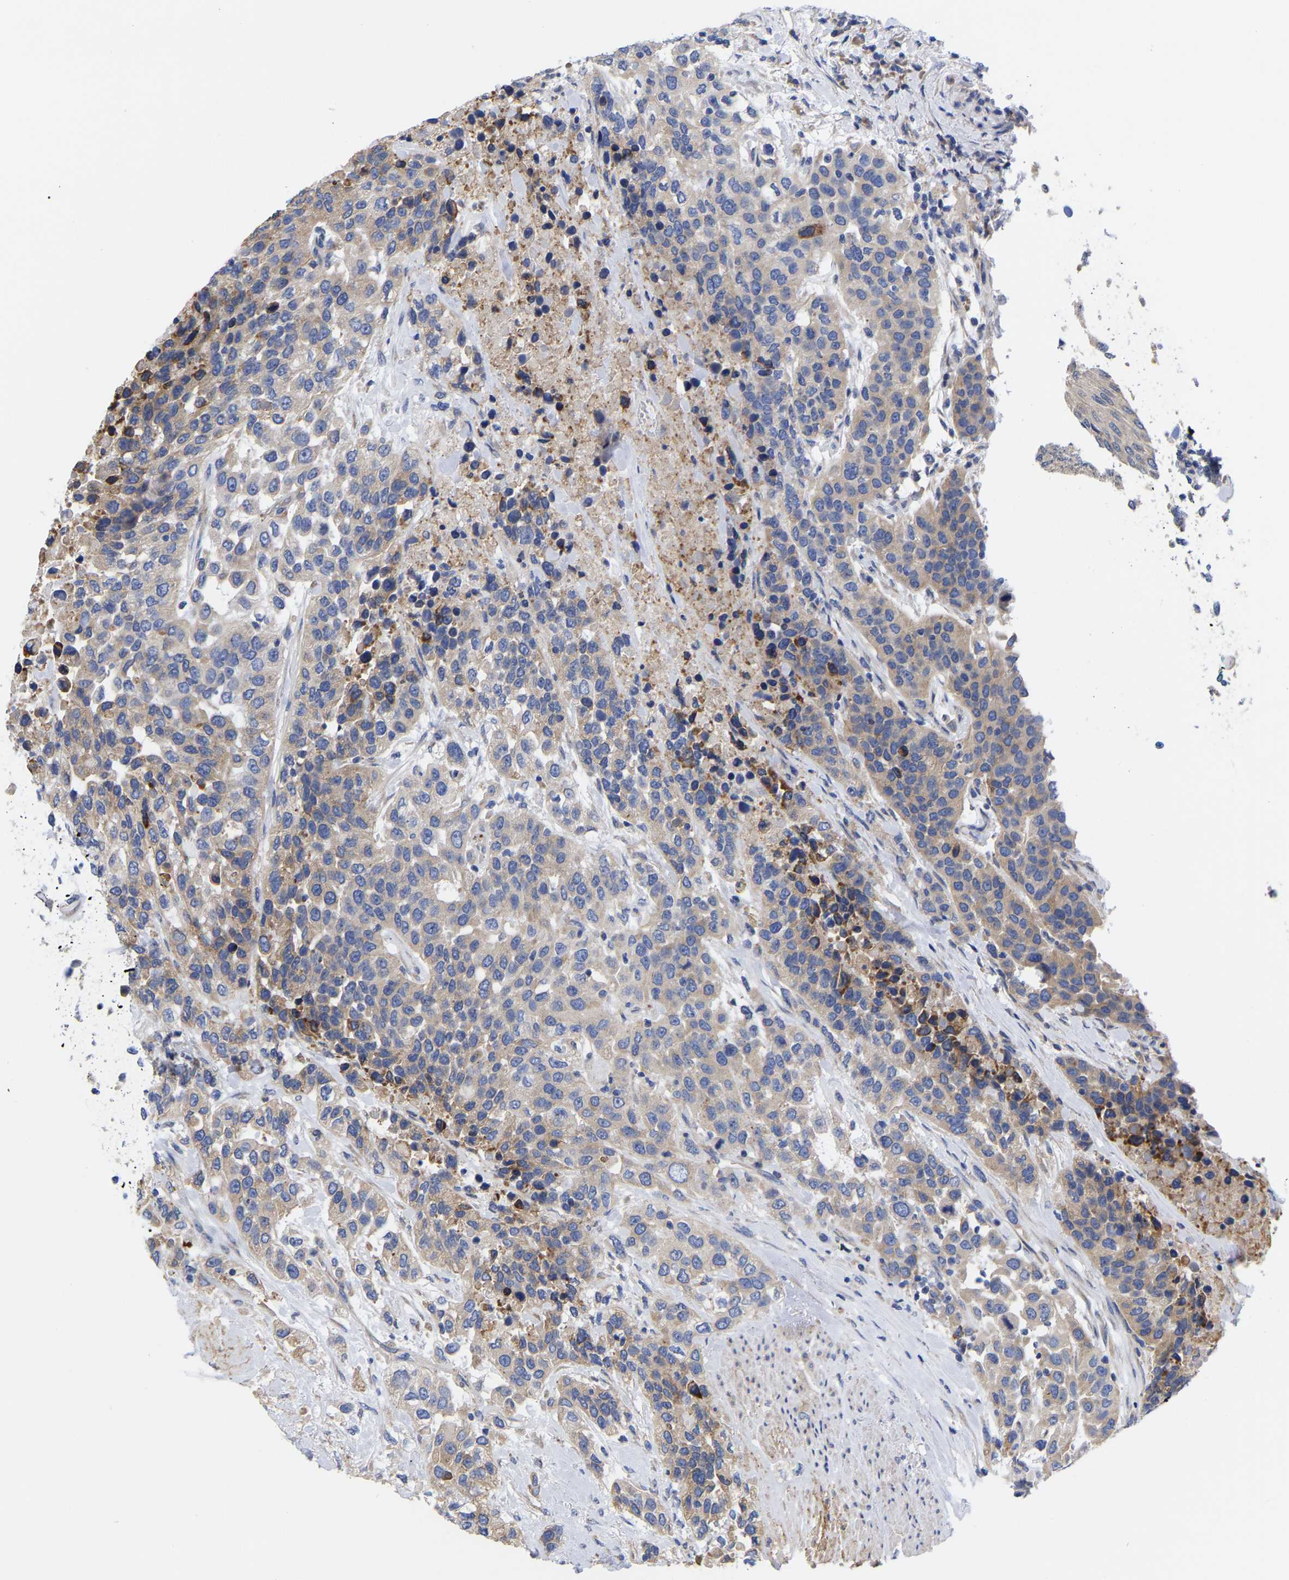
{"staining": {"intensity": "weak", "quantity": ">75%", "location": "cytoplasmic/membranous"}, "tissue": "urothelial cancer", "cell_type": "Tumor cells", "image_type": "cancer", "snomed": [{"axis": "morphology", "description": "Urothelial carcinoma, High grade"}, {"axis": "topography", "description": "Urinary bladder"}], "caption": "Urothelial carcinoma (high-grade) stained with immunohistochemistry demonstrates weak cytoplasmic/membranous positivity in approximately >75% of tumor cells.", "gene": "CFAP298", "patient": {"sex": "female", "age": 80}}